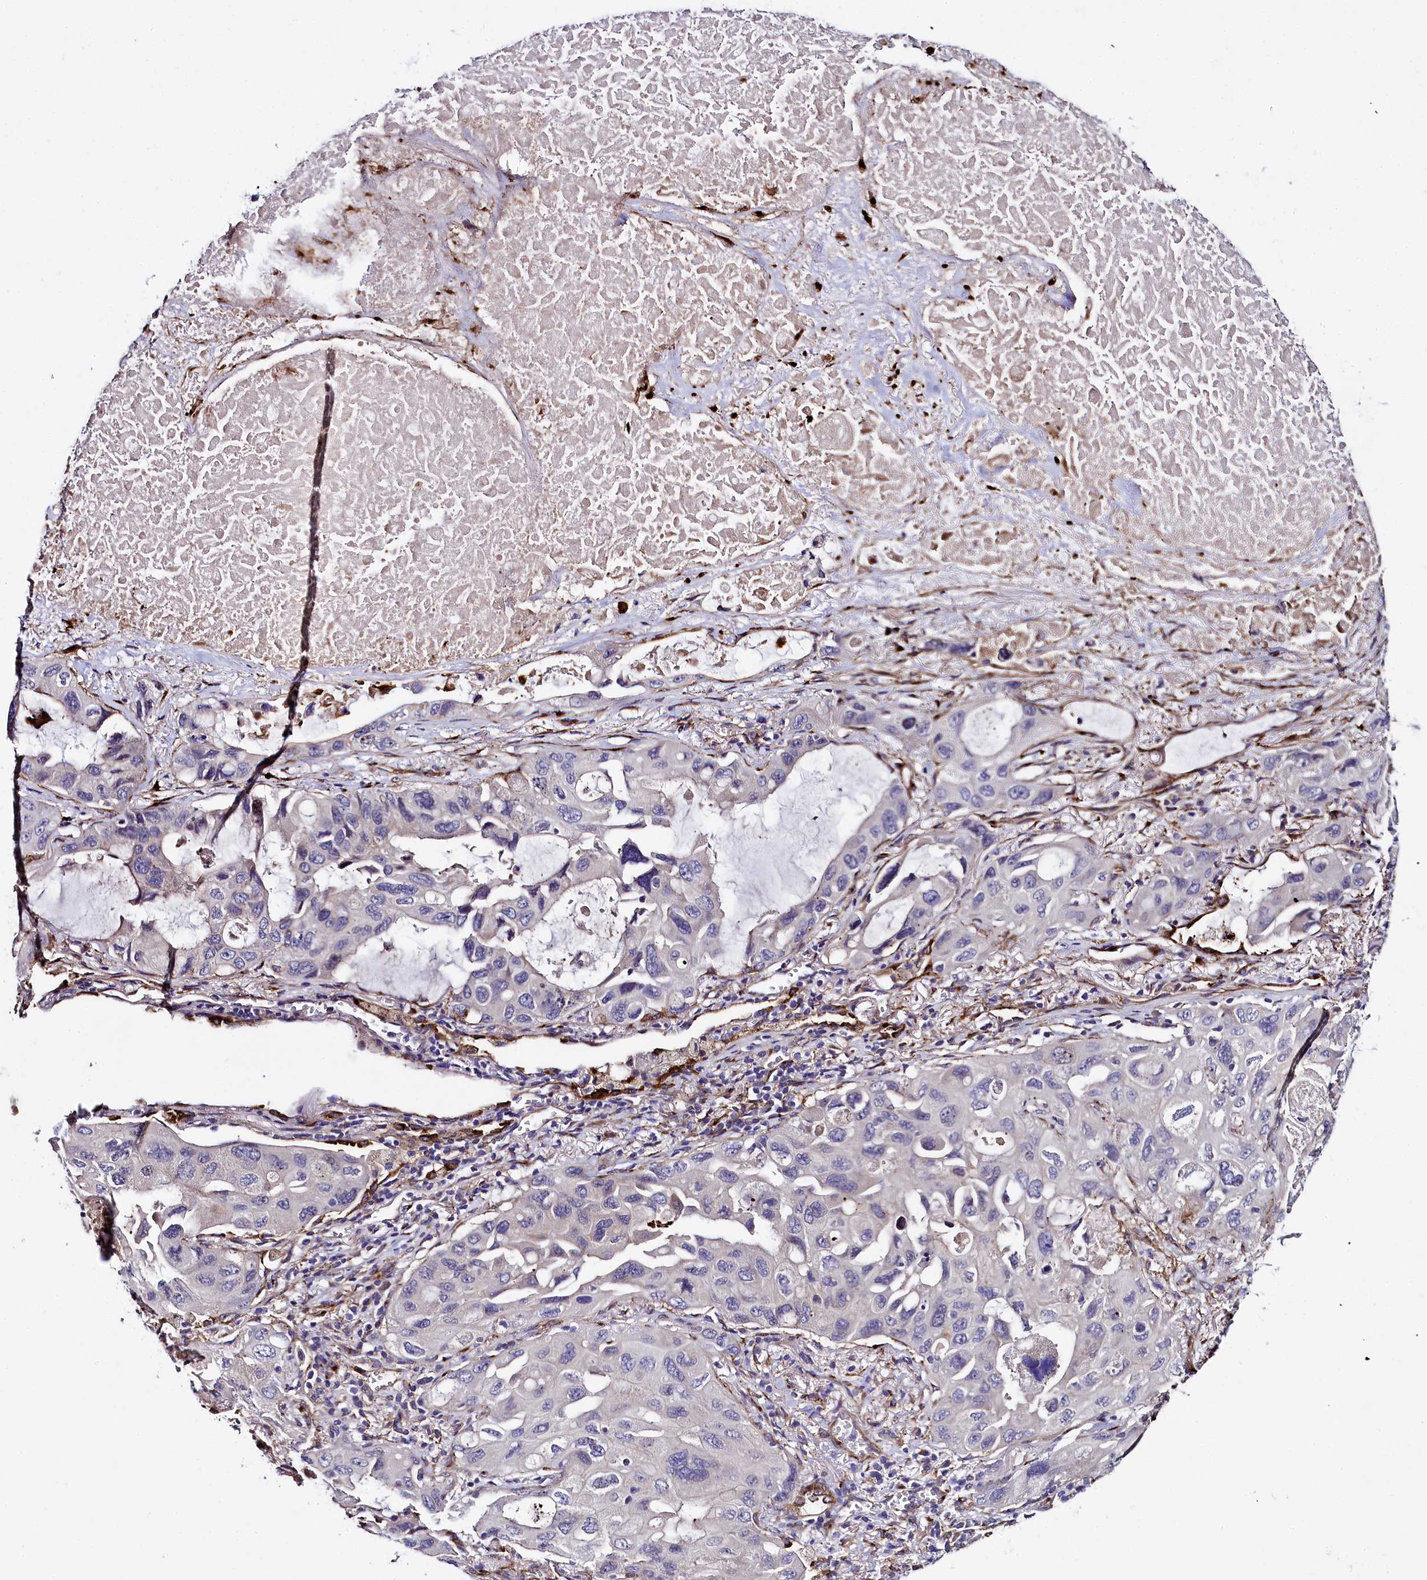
{"staining": {"intensity": "negative", "quantity": "none", "location": "none"}, "tissue": "lung cancer", "cell_type": "Tumor cells", "image_type": "cancer", "snomed": [{"axis": "morphology", "description": "Squamous cell carcinoma, NOS"}, {"axis": "topography", "description": "Lung"}], "caption": "IHC of squamous cell carcinoma (lung) demonstrates no expression in tumor cells. (Brightfield microscopy of DAB immunohistochemistry (IHC) at high magnification).", "gene": "MRC2", "patient": {"sex": "female", "age": 73}}